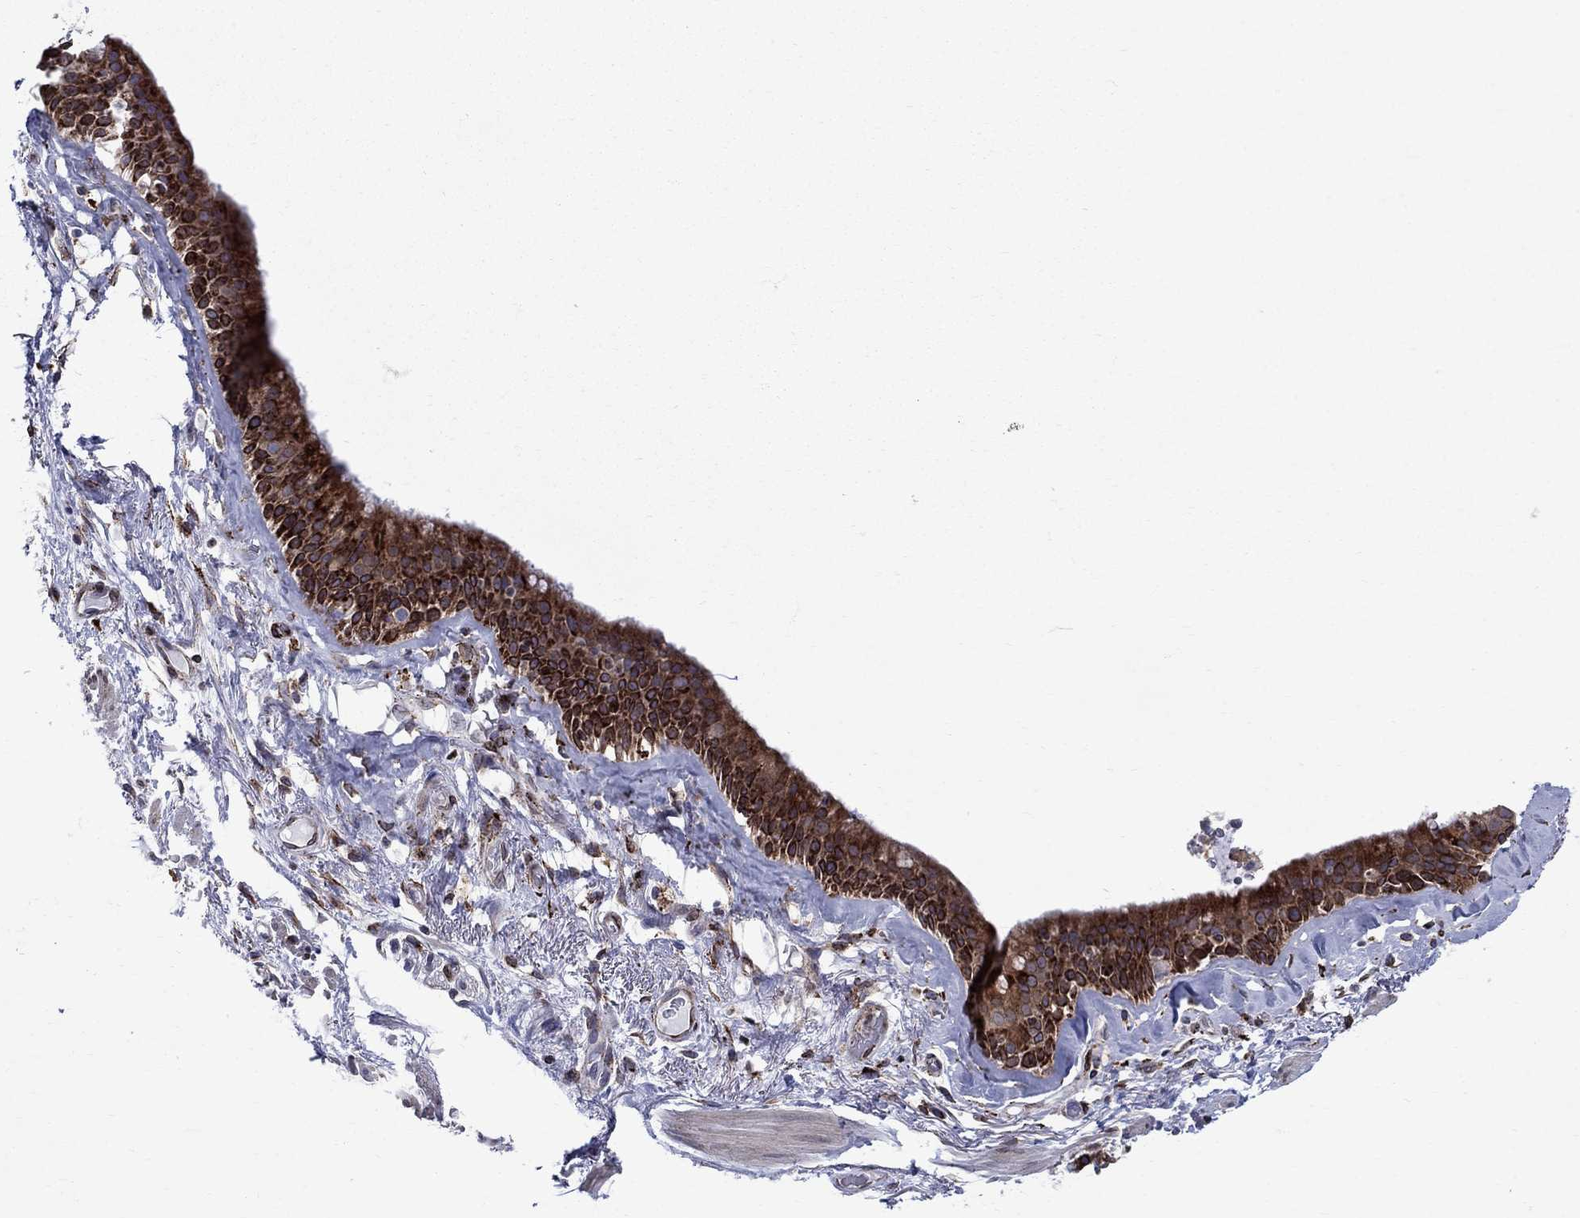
{"staining": {"intensity": "strong", "quantity": "25%-75%", "location": "cytoplasmic/membranous,nuclear"}, "tissue": "bronchus", "cell_type": "Respiratory epithelial cells", "image_type": "normal", "snomed": [{"axis": "morphology", "description": "Normal tissue, NOS"}, {"axis": "topography", "description": "Bronchus"}, {"axis": "topography", "description": "Lung"}], "caption": "Protein expression analysis of unremarkable bronchus exhibits strong cytoplasmic/membranous,nuclear staining in about 25%-75% of respiratory epithelial cells.", "gene": "CAB39L", "patient": {"sex": "female", "age": 57}}